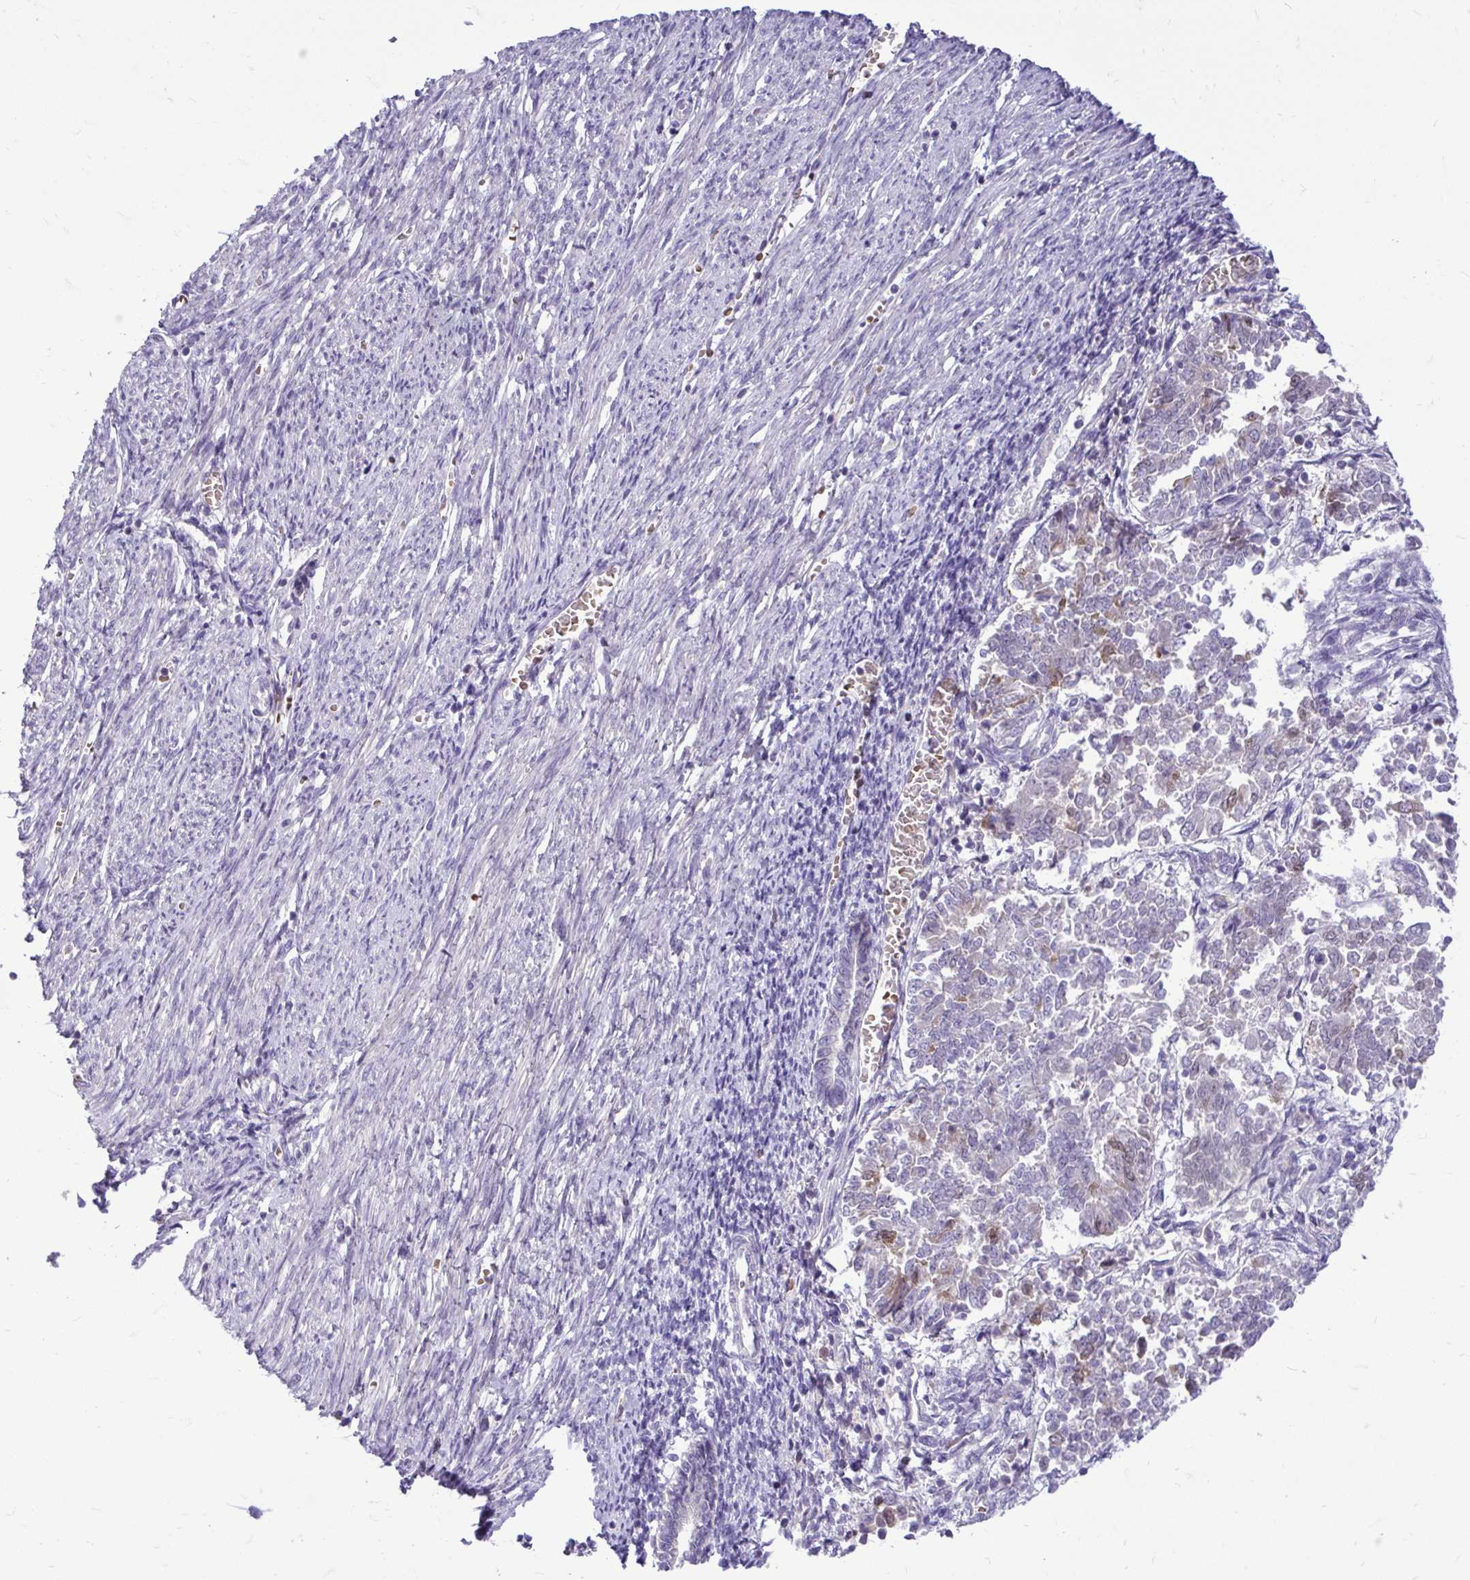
{"staining": {"intensity": "negative", "quantity": "none", "location": "none"}, "tissue": "endometrial cancer", "cell_type": "Tumor cells", "image_type": "cancer", "snomed": [{"axis": "morphology", "description": "Adenocarcinoma, NOS"}, {"axis": "topography", "description": "Endometrium"}], "caption": "The image exhibits no significant positivity in tumor cells of endometrial cancer.", "gene": "CDC20", "patient": {"sex": "female", "age": 65}}